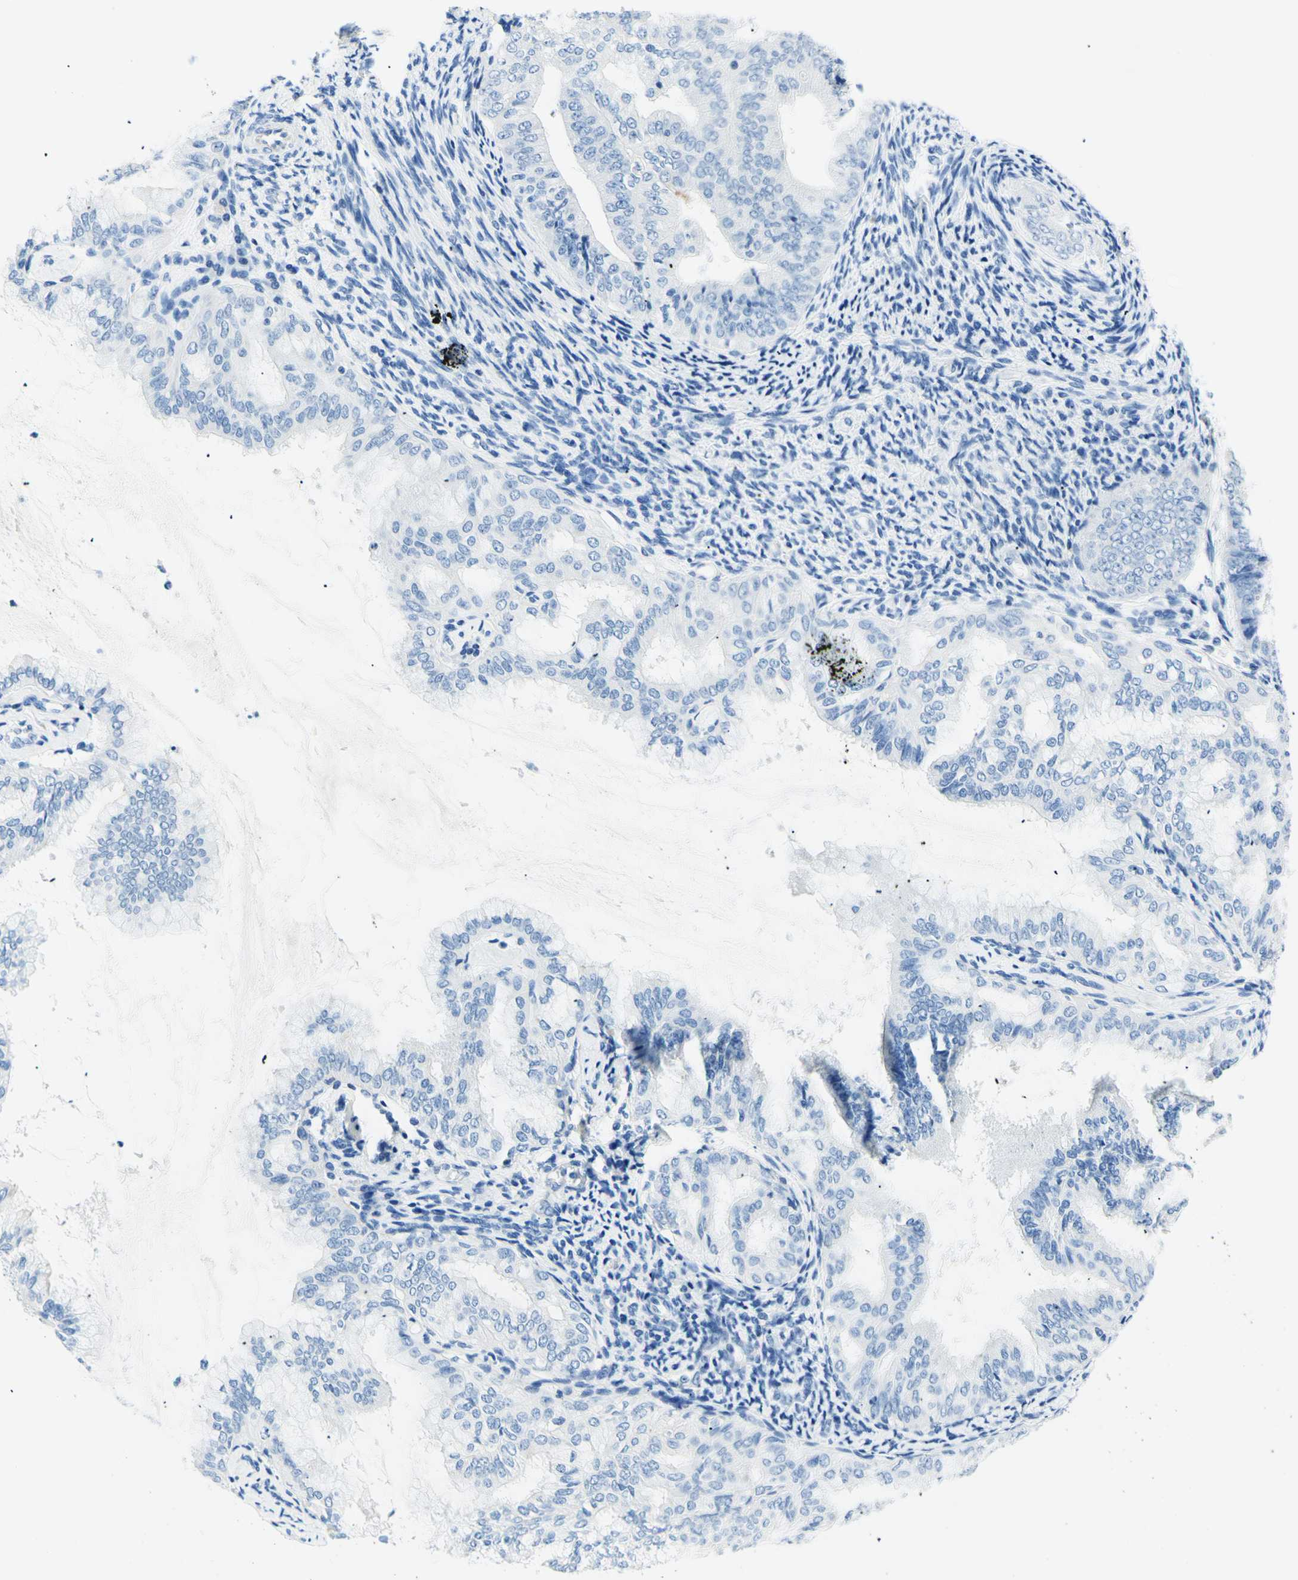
{"staining": {"intensity": "negative", "quantity": "none", "location": "none"}, "tissue": "endometrial cancer", "cell_type": "Tumor cells", "image_type": "cancer", "snomed": [{"axis": "morphology", "description": "Adenocarcinoma, NOS"}, {"axis": "topography", "description": "Endometrium"}], "caption": "Tumor cells show no significant positivity in adenocarcinoma (endometrial). Brightfield microscopy of immunohistochemistry stained with DAB (brown) and hematoxylin (blue), captured at high magnification.", "gene": "HPCA", "patient": {"sex": "female", "age": 63}}